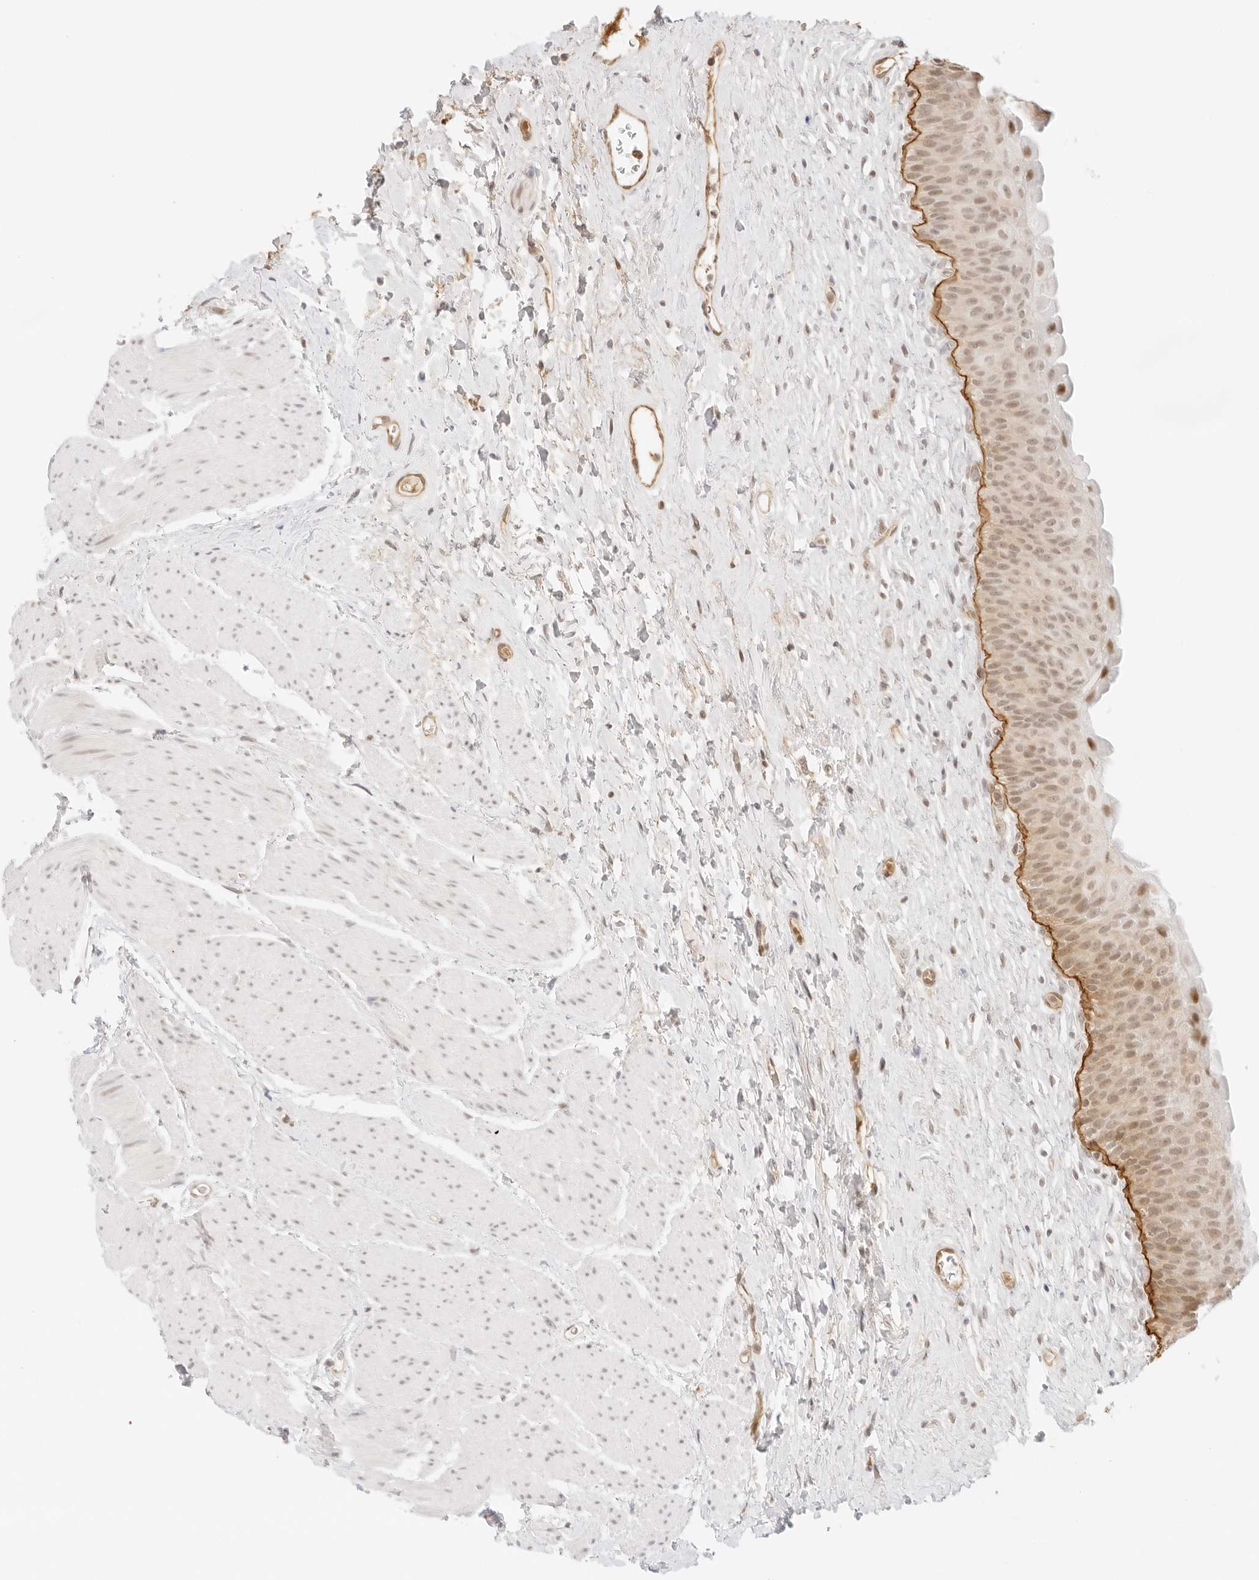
{"staining": {"intensity": "strong", "quantity": "25%-75%", "location": "cytoplasmic/membranous,nuclear"}, "tissue": "urinary bladder", "cell_type": "Urothelial cells", "image_type": "normal", "snomed": [{"axis": "morphology", "description": "Normal tissue, NOS"}, {"axis": "topography", "description": "Urinary bladder"}], "caption": "Immunohistochemistry (IHC) photomicrograph of benign urinary bladder: urinary bladder stained using IHC exhibits high levels of strong protein expression localized specifically in the cytoplasmic/membranous,nuclear of urothelial cells, appearing as a cytoplasmic/membranous,nuclear brown color.", "gene": "ITGA6", "patient": {"sex": "male", "age": 74}}